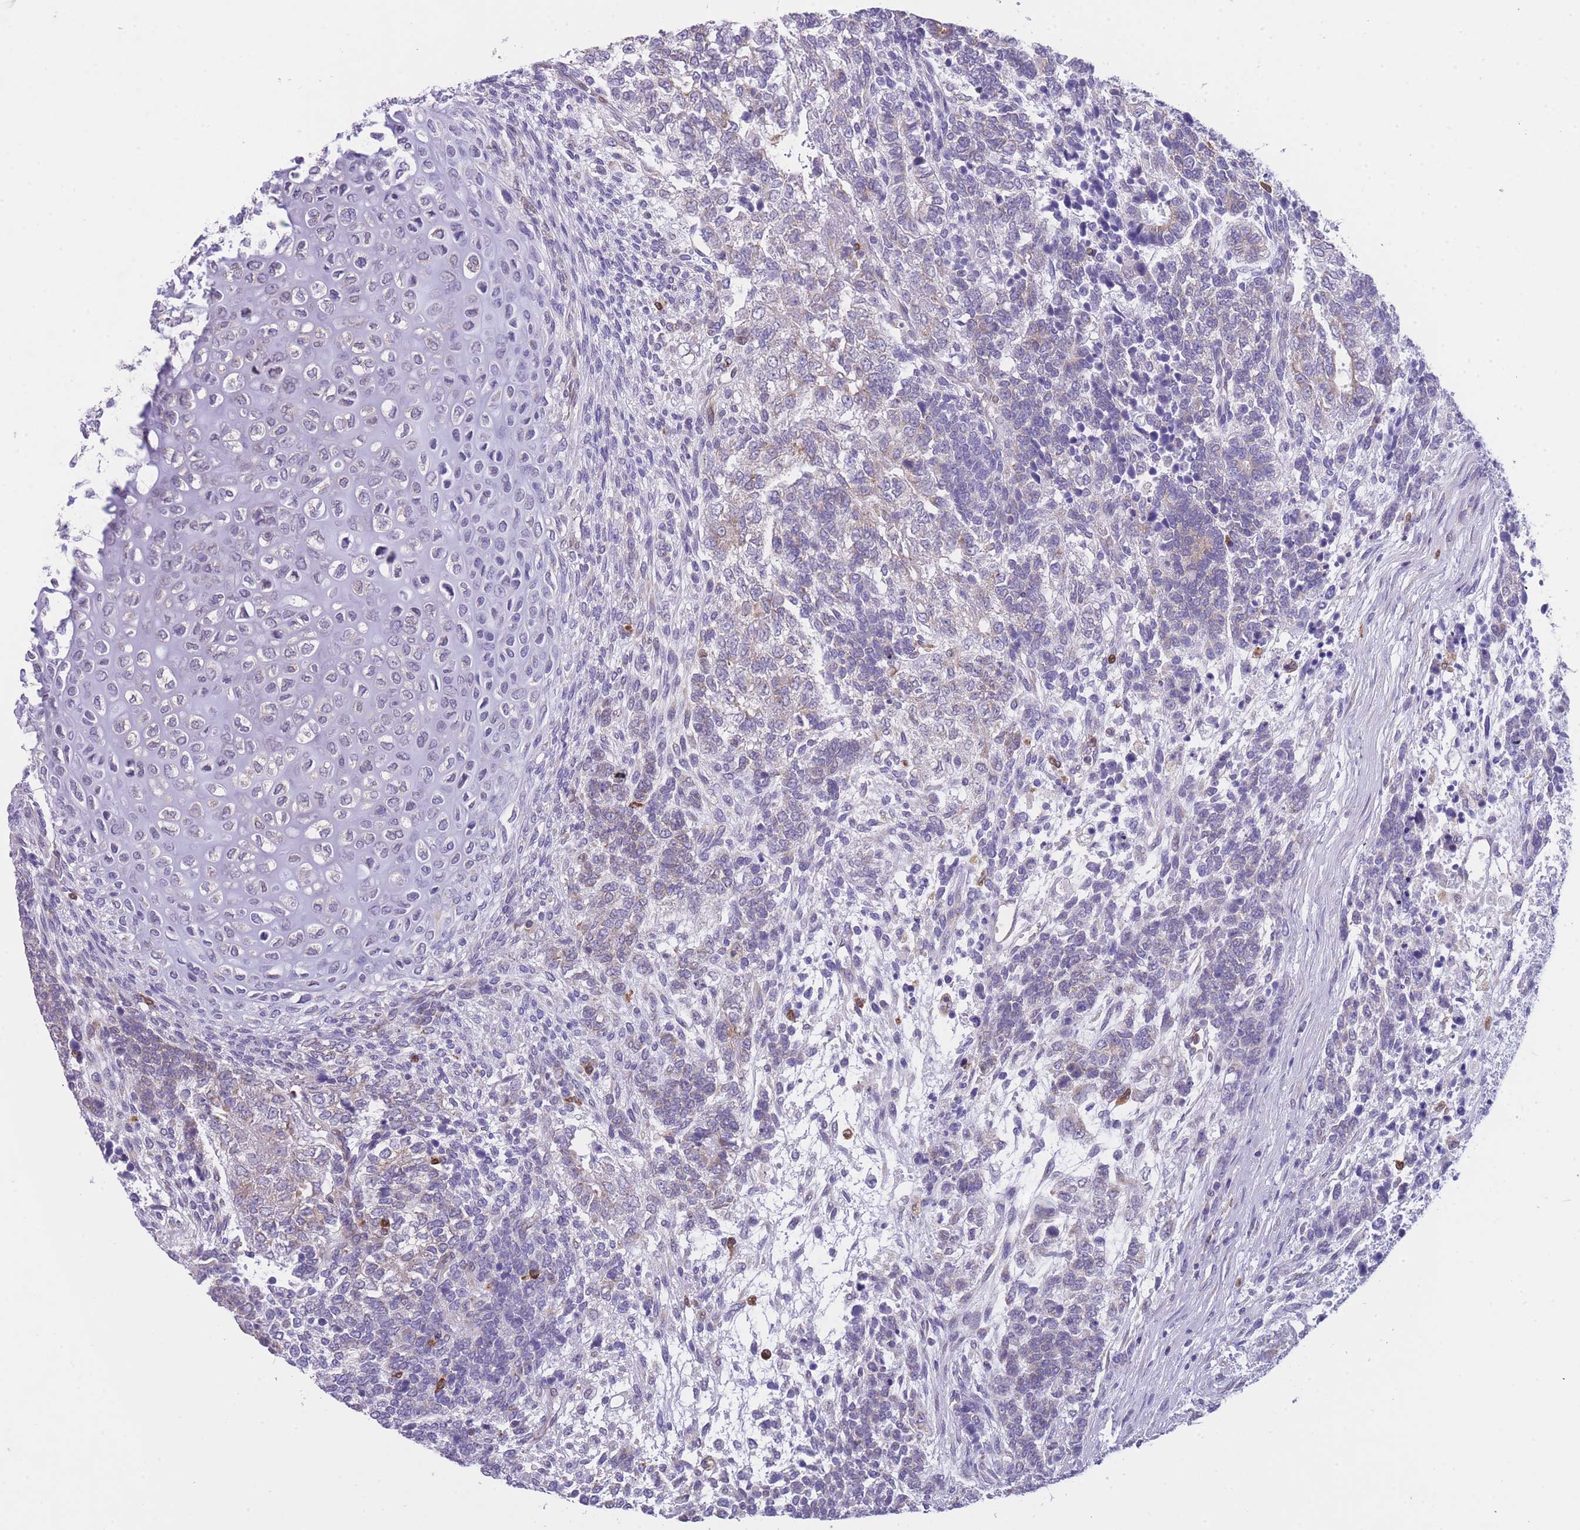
{"staining": {"intensity": "negative", "quantity": "none", "location": "none"}, "tissue": "testis cancer", "cell_type": "Tumor cells", "image_type": "cancer", "snomed": [{"axis": "morphology", "description": "Carcinoma, Embryonal, NOS"}, {"axis": "topography", "description": "Testis"}], "caption": "This histopathology image is of testis embryonal carcinoma stained with immunohistochemistry (IHC) to label a protein in brown with the nuclei are counter-stained blue. There is no positivity in tumor cells.", "gene": "ZNF662", "patient": {"sex": "male", "age": 23}}